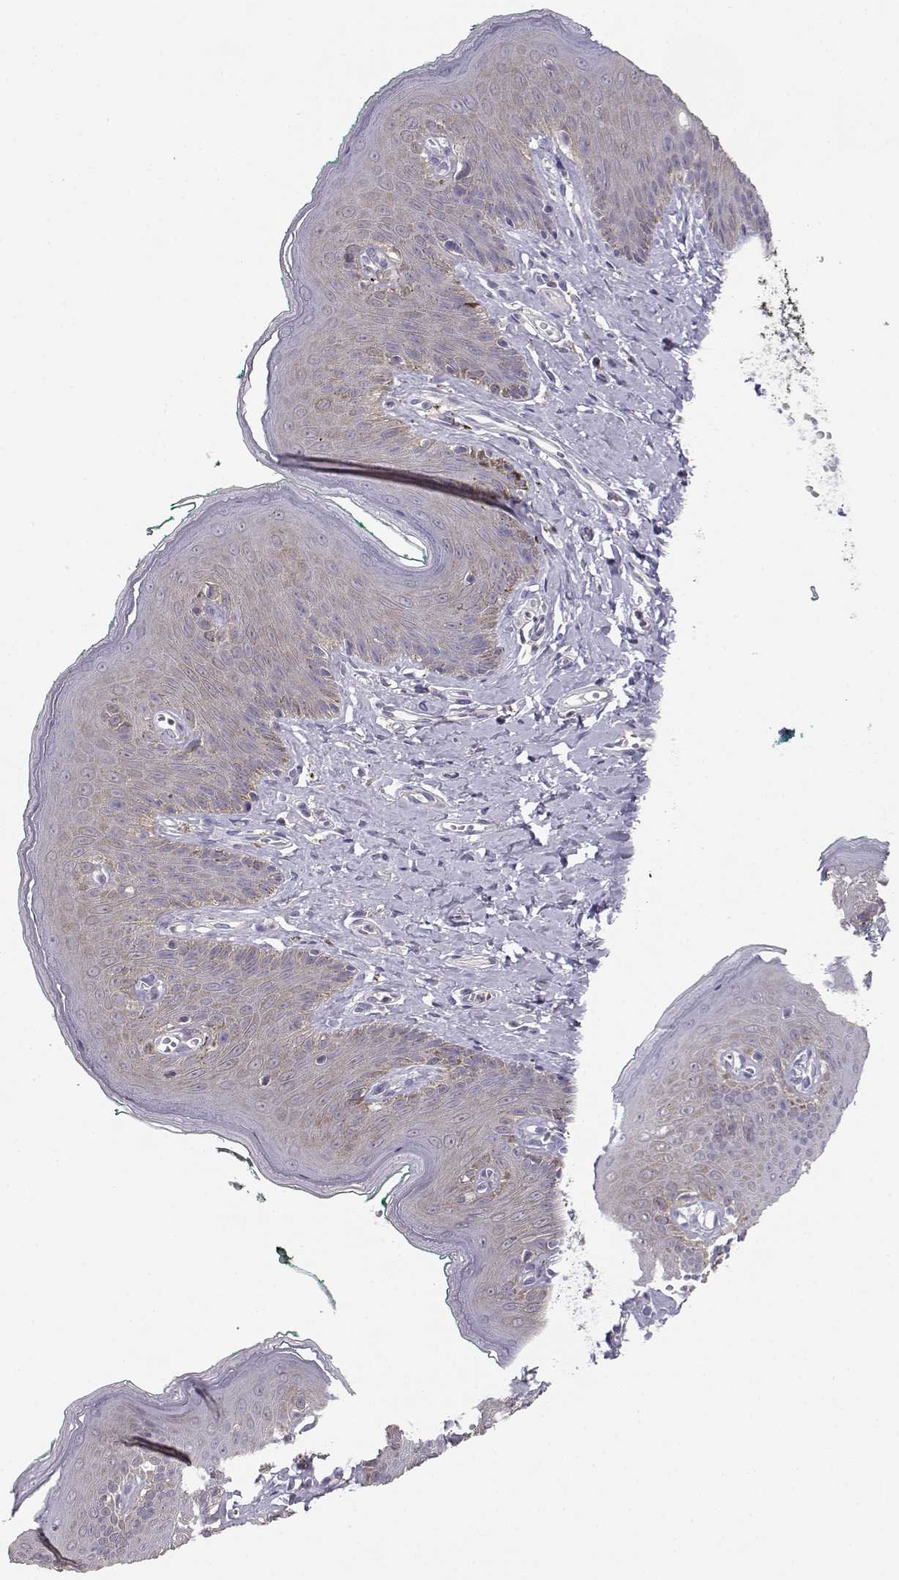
{"staining": {"intensity": "weak", "quantity": "<25%", "location": "cytoplasmic/membranous"}, "tissue": "skin", "cell_type": "Epidermal cells", "image_type": "normal", "snomed": [{"axis": "morphology", "description": "Normal tissue, NOS"}, {"axis": "topography", "description": "Vulva"}], "caption": "IHC of normal human skin shows no positivity in epidermal cells. (Immunohistochemistry (ihc), brightfield microscopy, high magnification).", "gene": "DAPL1", "patient": {"sex": "female", "age": 66}}